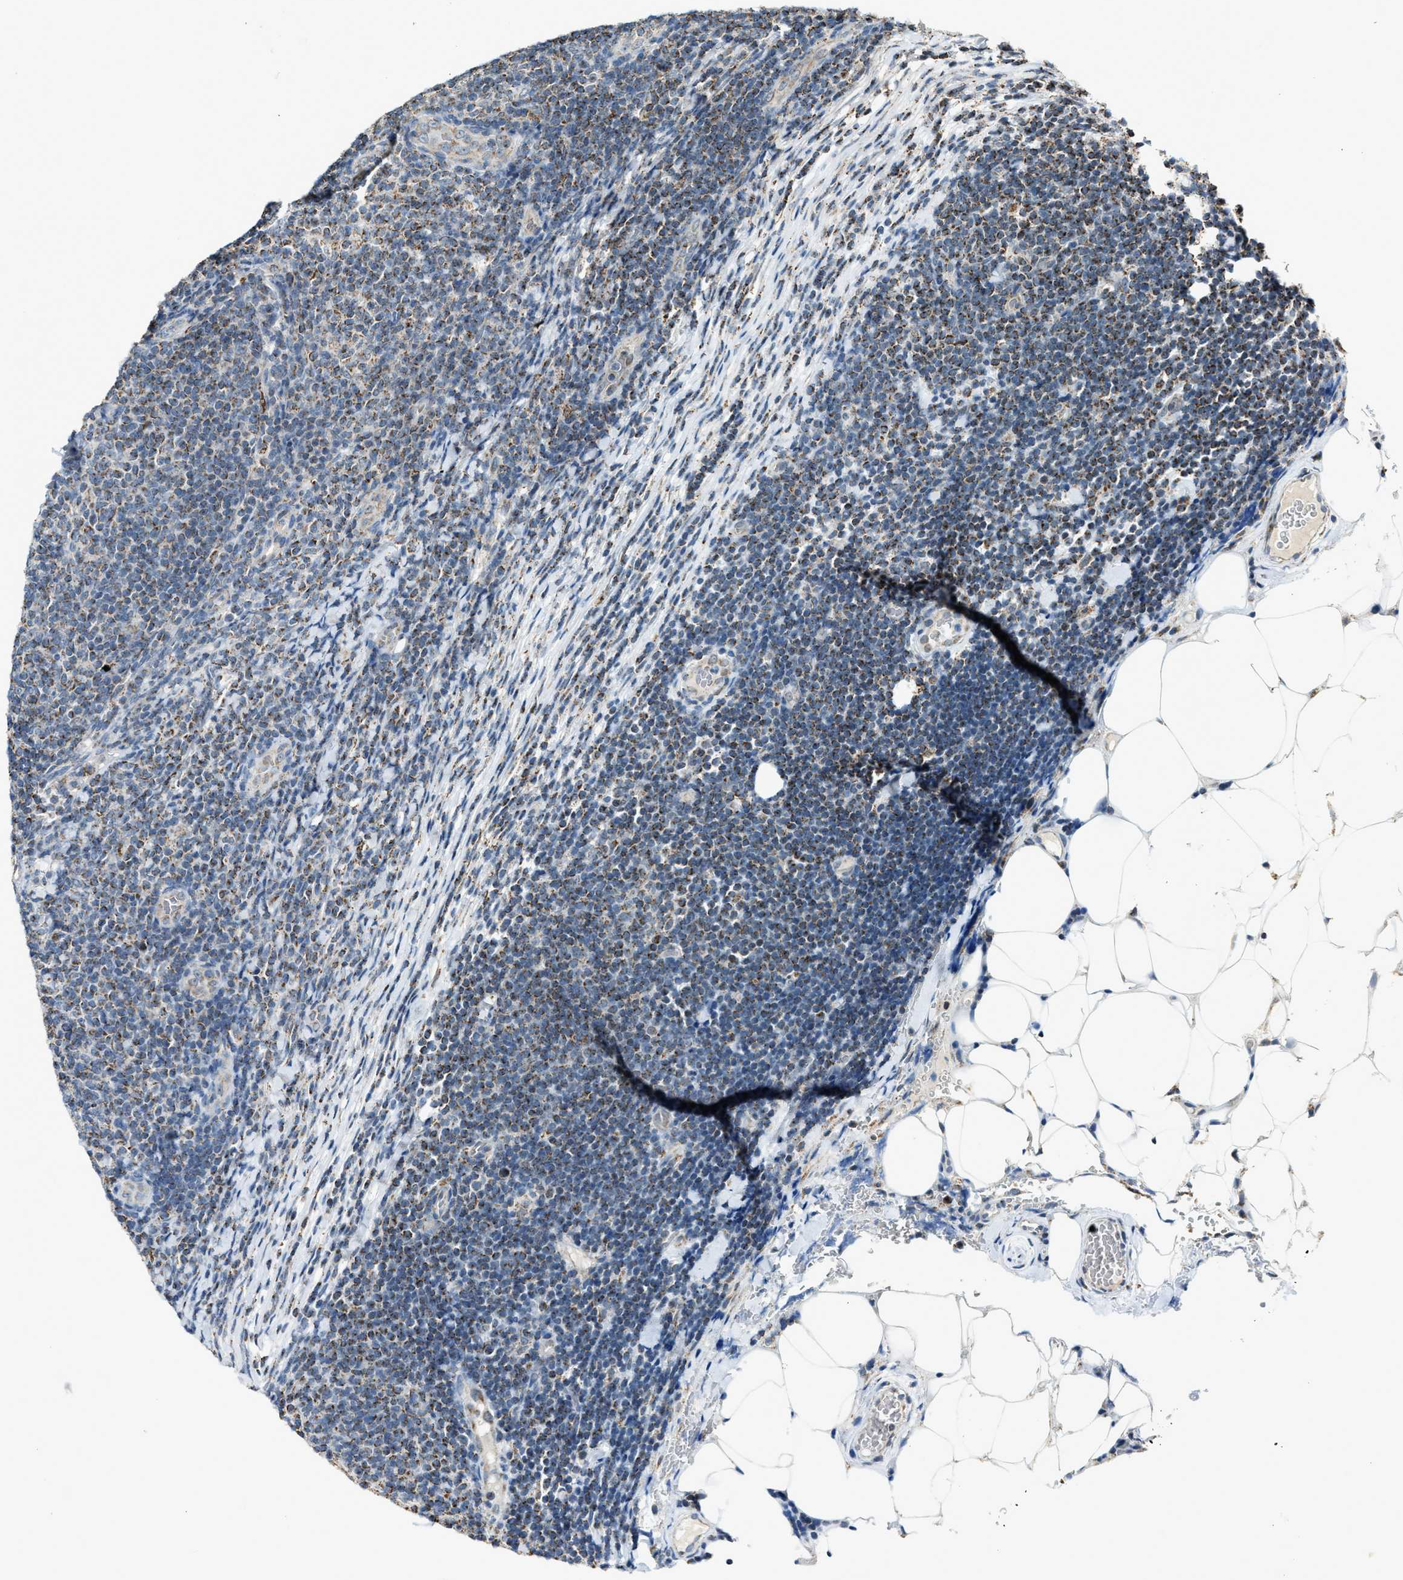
{"staining": {"intensity": "moderate", "quantity": "25%-75%", "location": "cytoplasmic/membranous"}, "tissue": "lymphoma", "cell_type": "Tumor cells", "image_type": "cancer", "snomed": [{"axis": "morphology", "description": "Malignant lymphoma, non-Hodgkin's type, Low grade"}, {"axis": "topography", "description": "Lymph node"}], "caption": "Lymphoma tissue shows moderate cytoplasmic/membranous positivity in approximately 25%-75% of tumor cells", "gene": "CHN2", "patient": {"sex": "male", "age": 66}}